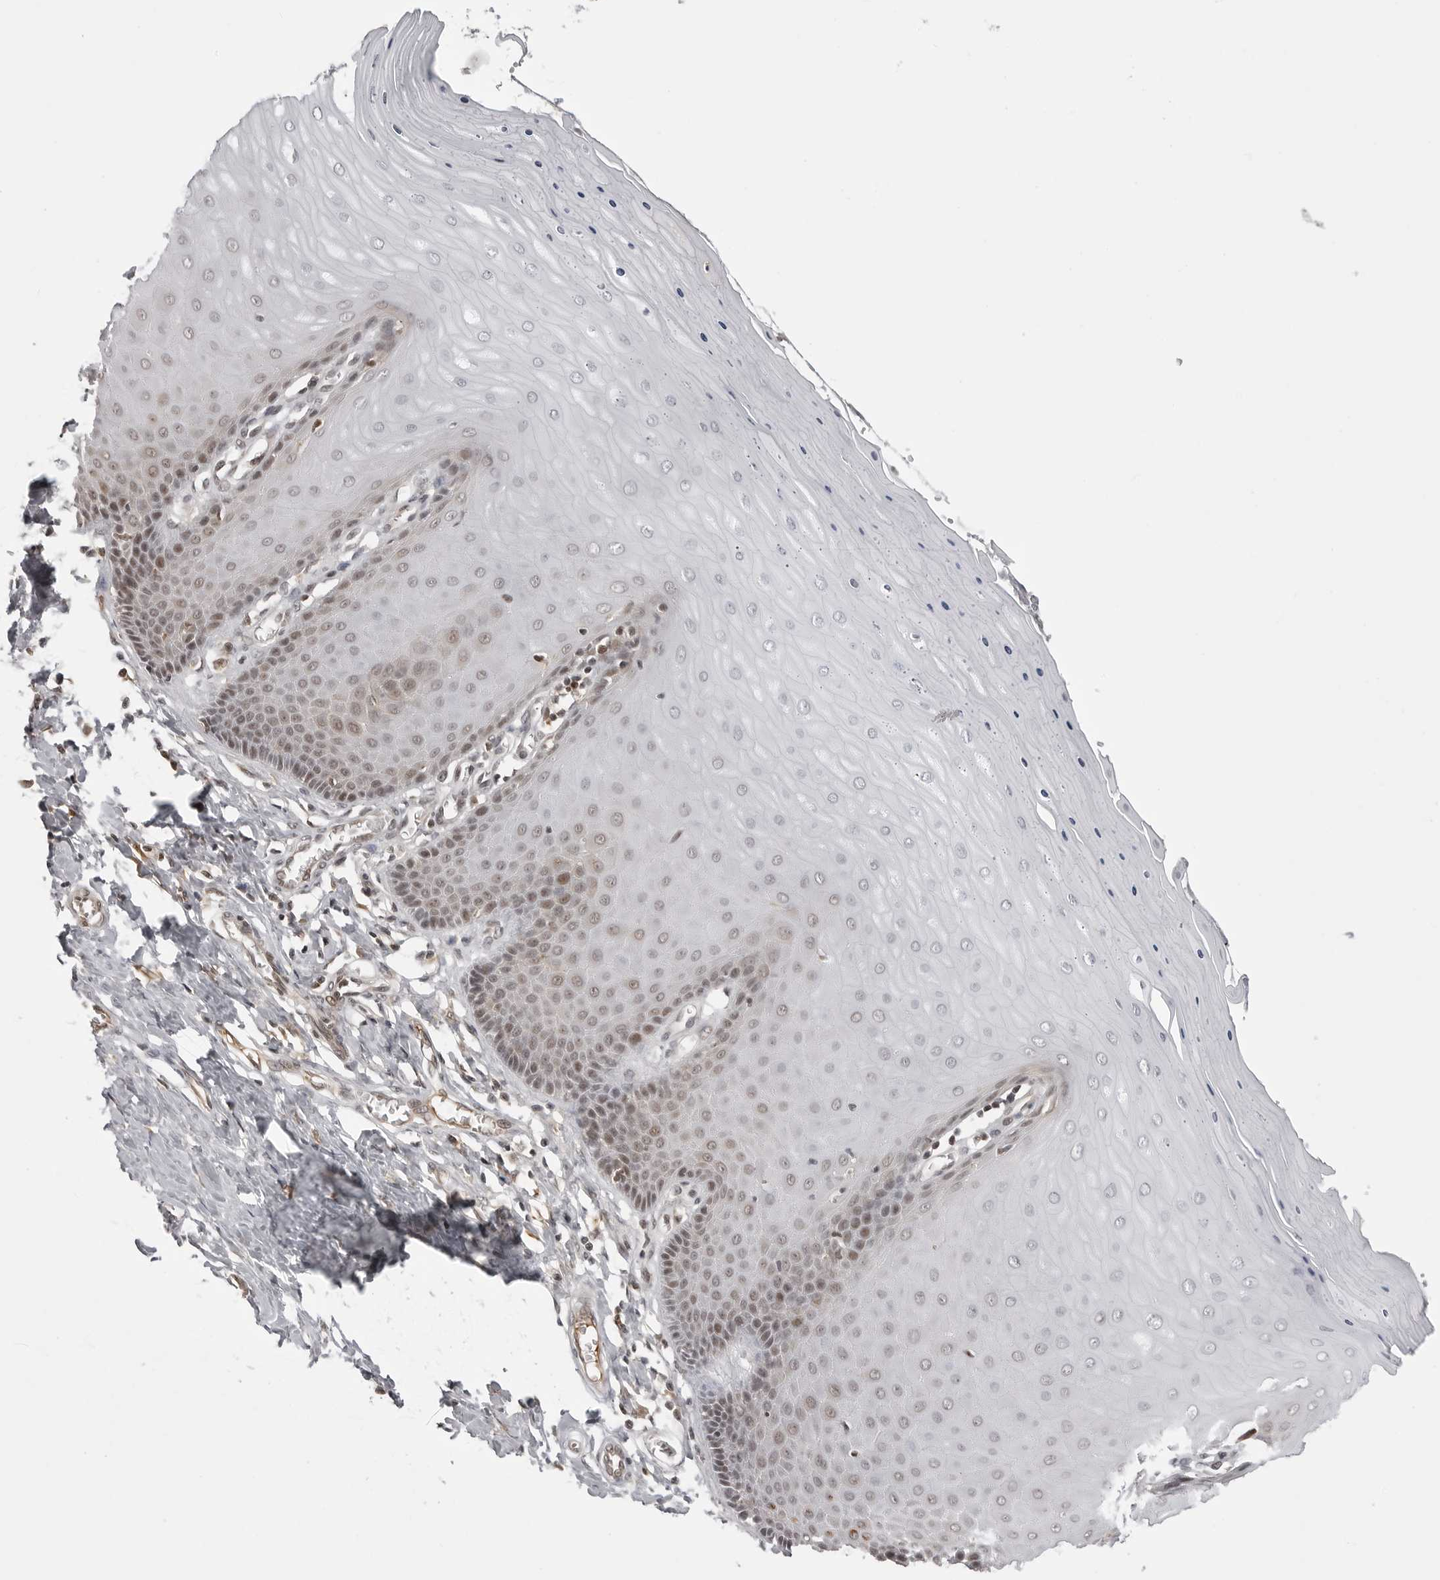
{"staining": {"intensity": "moderate", "quantity": ">75%", "location": "nuclear"}, "tissue": "cervix", "cell_type": "Glandular cells", "image_type": "normal", "snomed": [{"axis": "morphology", "description": "Normal tissue, NOS"}, {"axis": "topography", "description": "Cervix"}], "caption": "About >75% of glandular cells in benign cervix show moderate nuclear protein positivity as visualized by brown immunohistochemical staining.", "gene": "PHF3", "patient": {"sex": "female", "age": 55}}